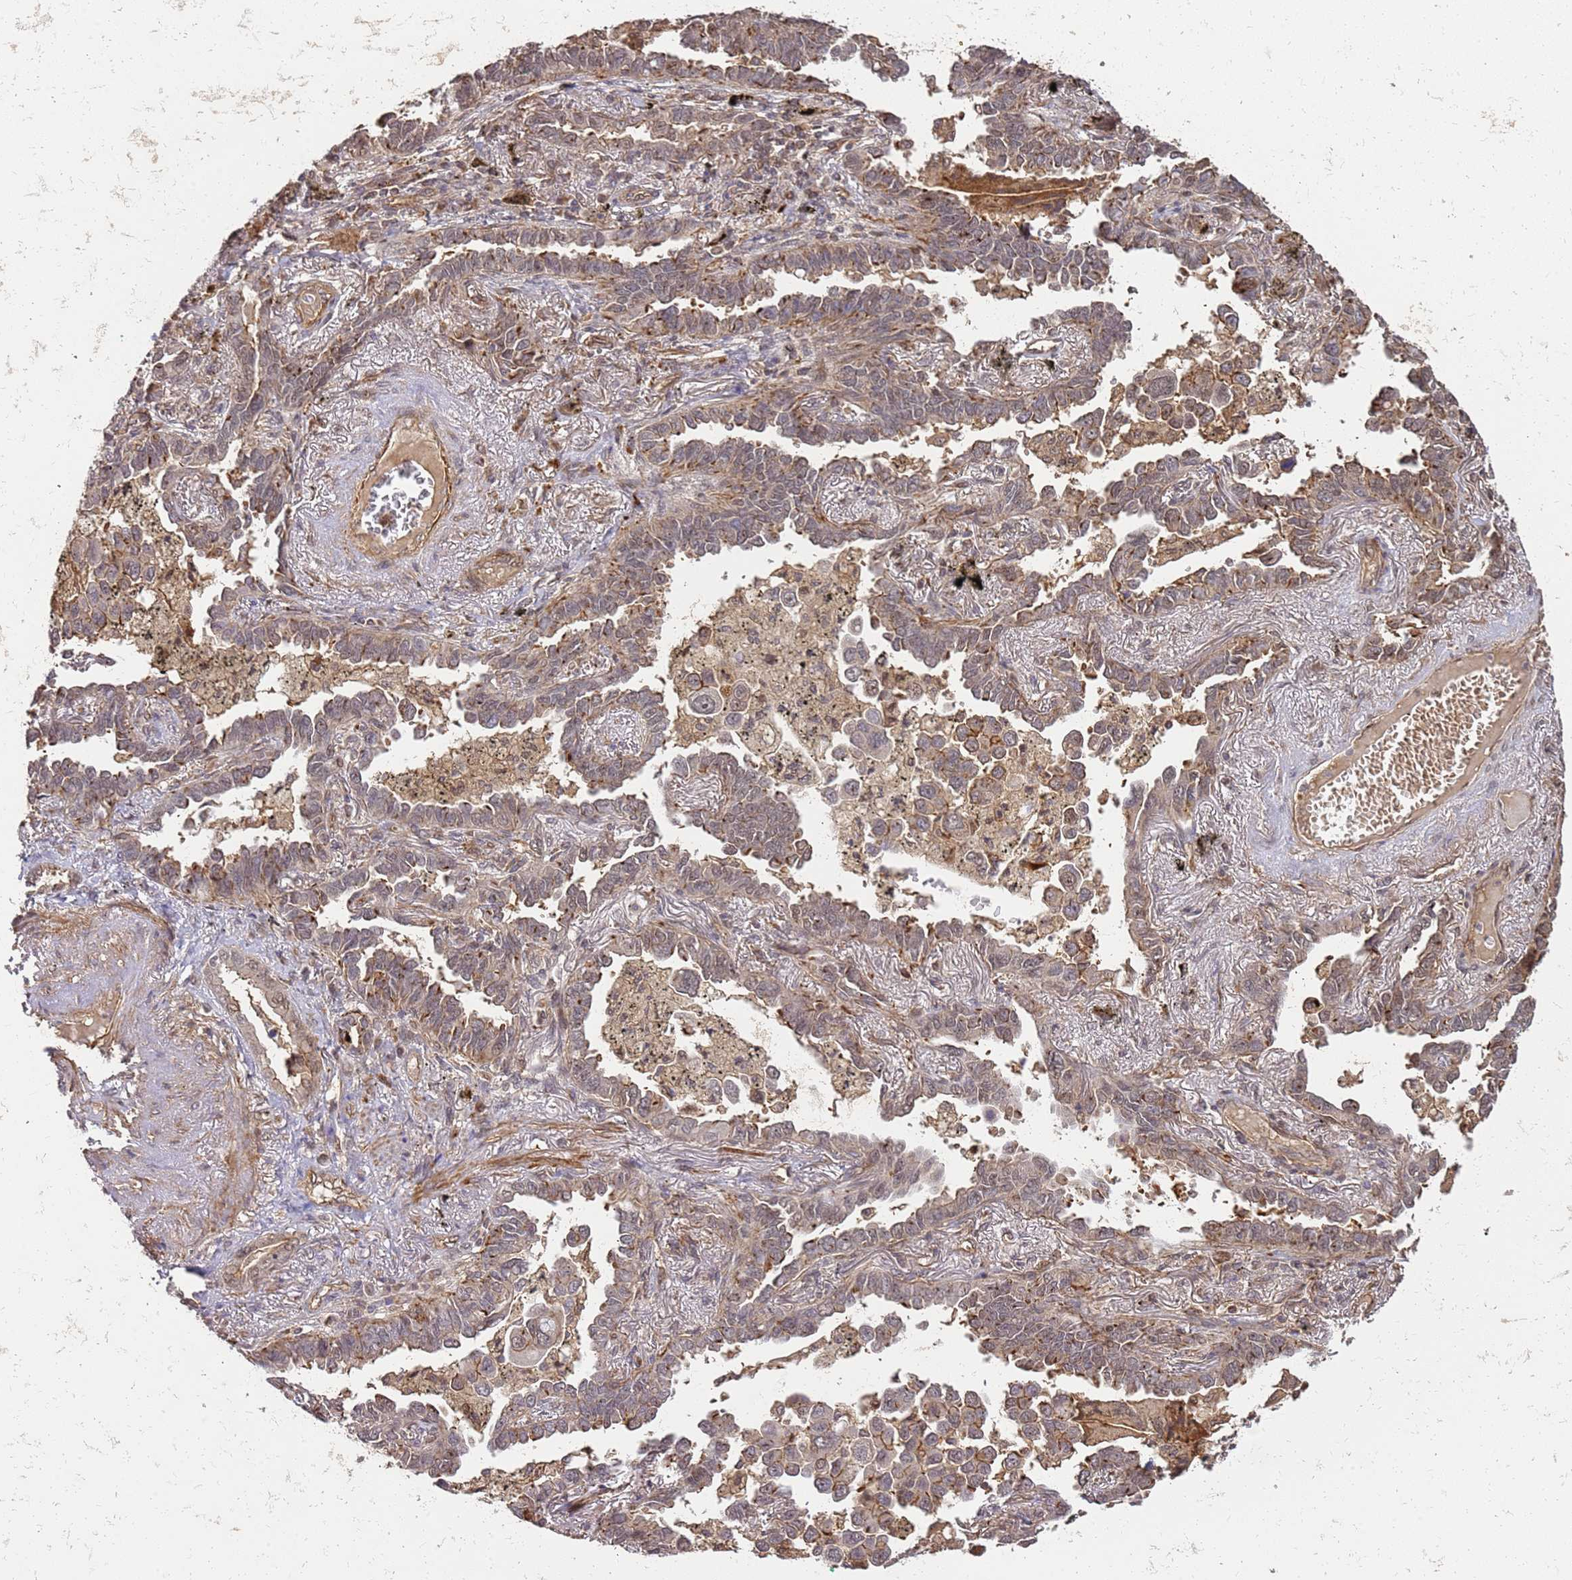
{"staining": {"intensity": "moderate", "quantity": ">75%", "location": "cytoplasmic/membranous,nuclear"}, "tissue": "lung cancer", "cell_type": "Tumor cells", "image_type": "cancer", "snomed": [{"axis": "morphology", "description": "Adenocarcinoma, NOS"}, {"axis": "topography", "description": "Lung"}], "caption": "An image of human adenocarcinoma (lung) stained for a protein shows moderate cytoplasmic/membranous and nuclear brown staining in tumor cells.", "gene": "ST18", "patient": {"sex": "male", "age": 67}}